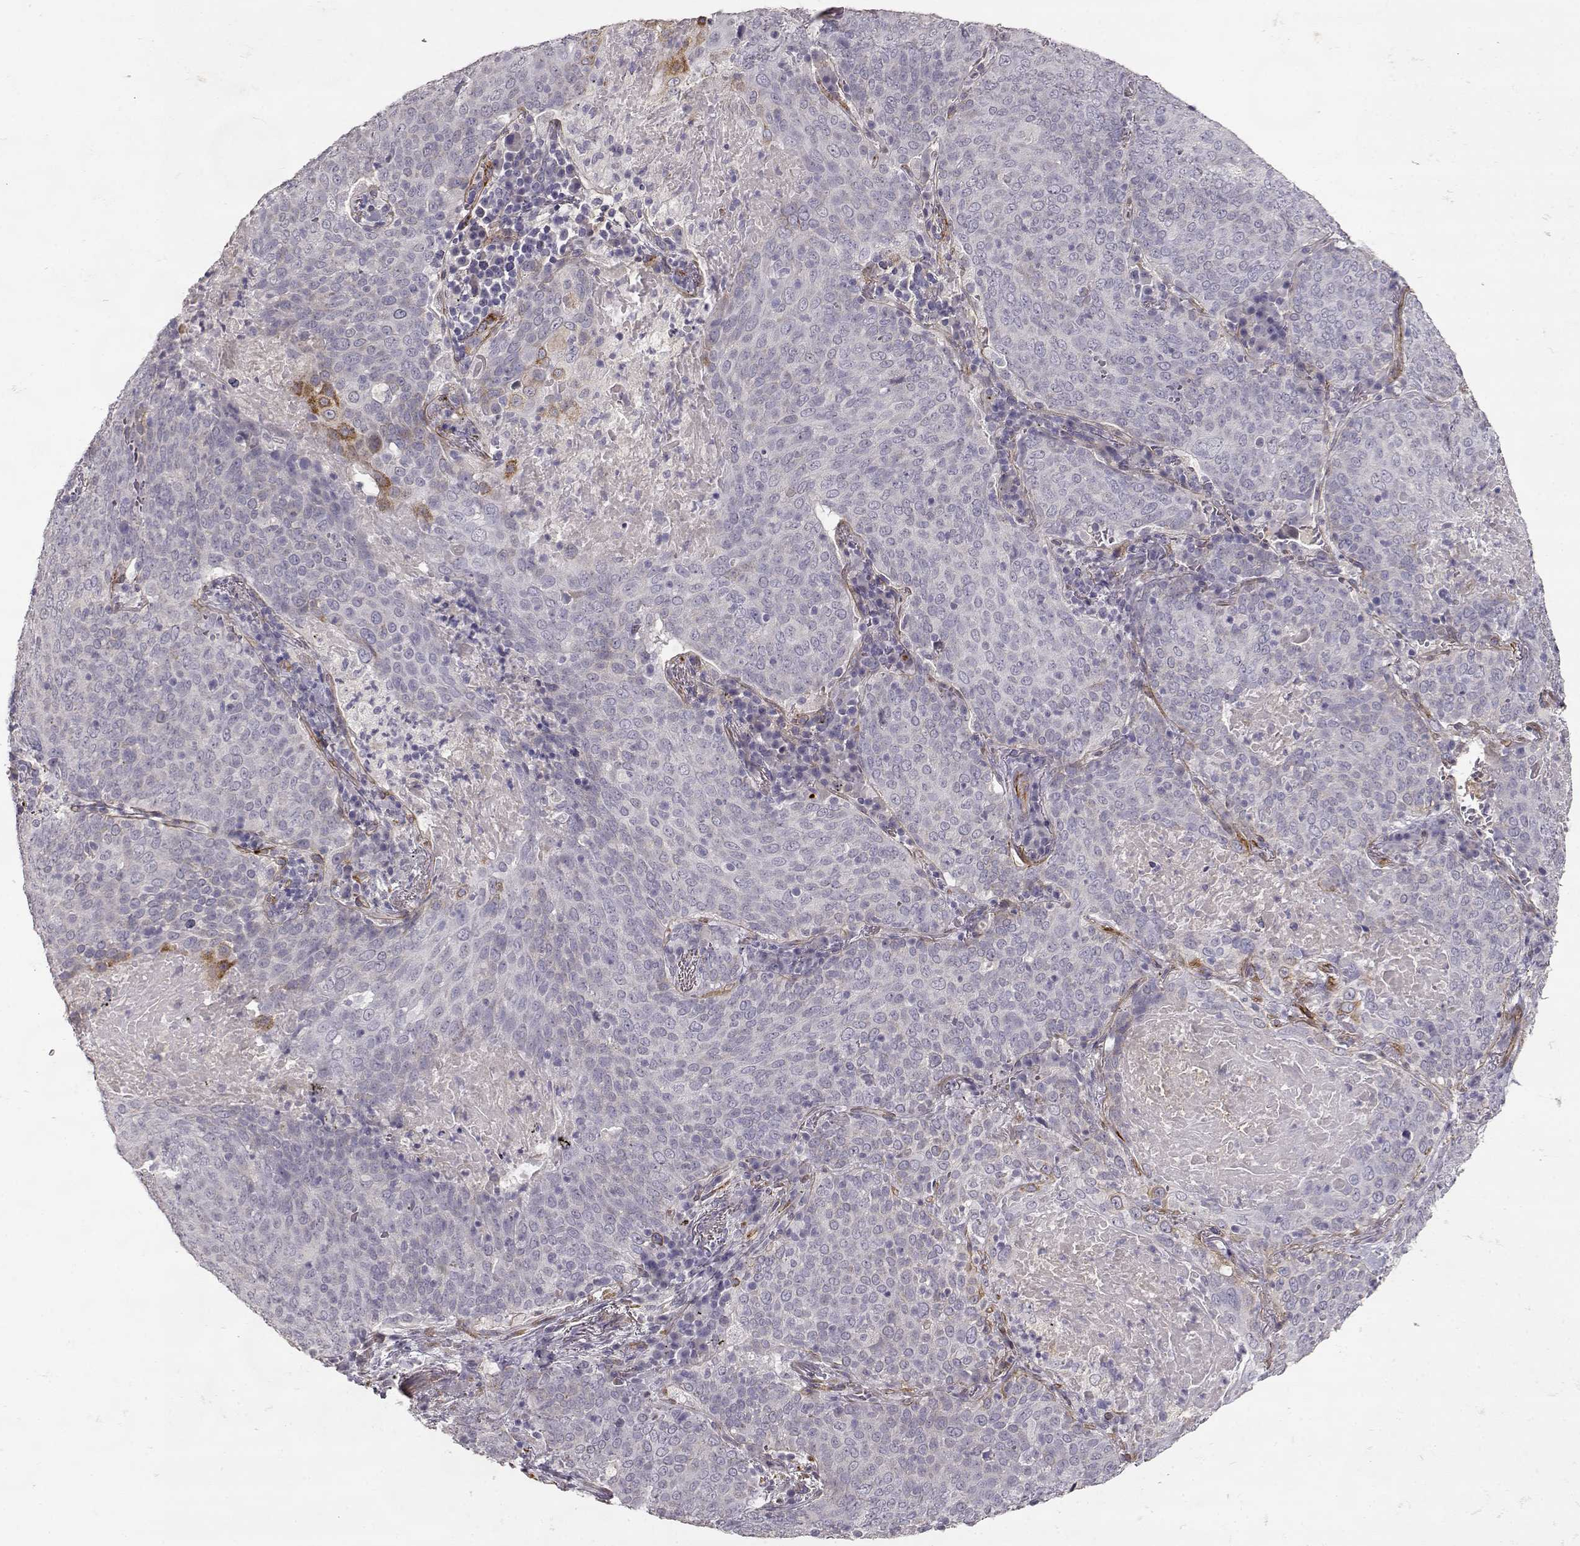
{"staining": {"intensity": "negative", "quantity": "none", "location": "none"}, "tissue": "lung cancer", "cell_type": "Tumor cells", "image_type": "cancer", "snomed": [{"axis": "morphology", "description": "Squamous cell carcinoma, NOS"}, {"axis": "topography", "description": "Lung"}], "caption": "There is no significant positivity in tumor cells of squamous cell carcinoma (lung). The staining is performed using DAB (3,3'-diaminobenzidine) brown chromogen with nuclei counter-stained in using hematoxylin.", "gene": "LAMC1", "patient": {"sex": "male", "age": 82}}